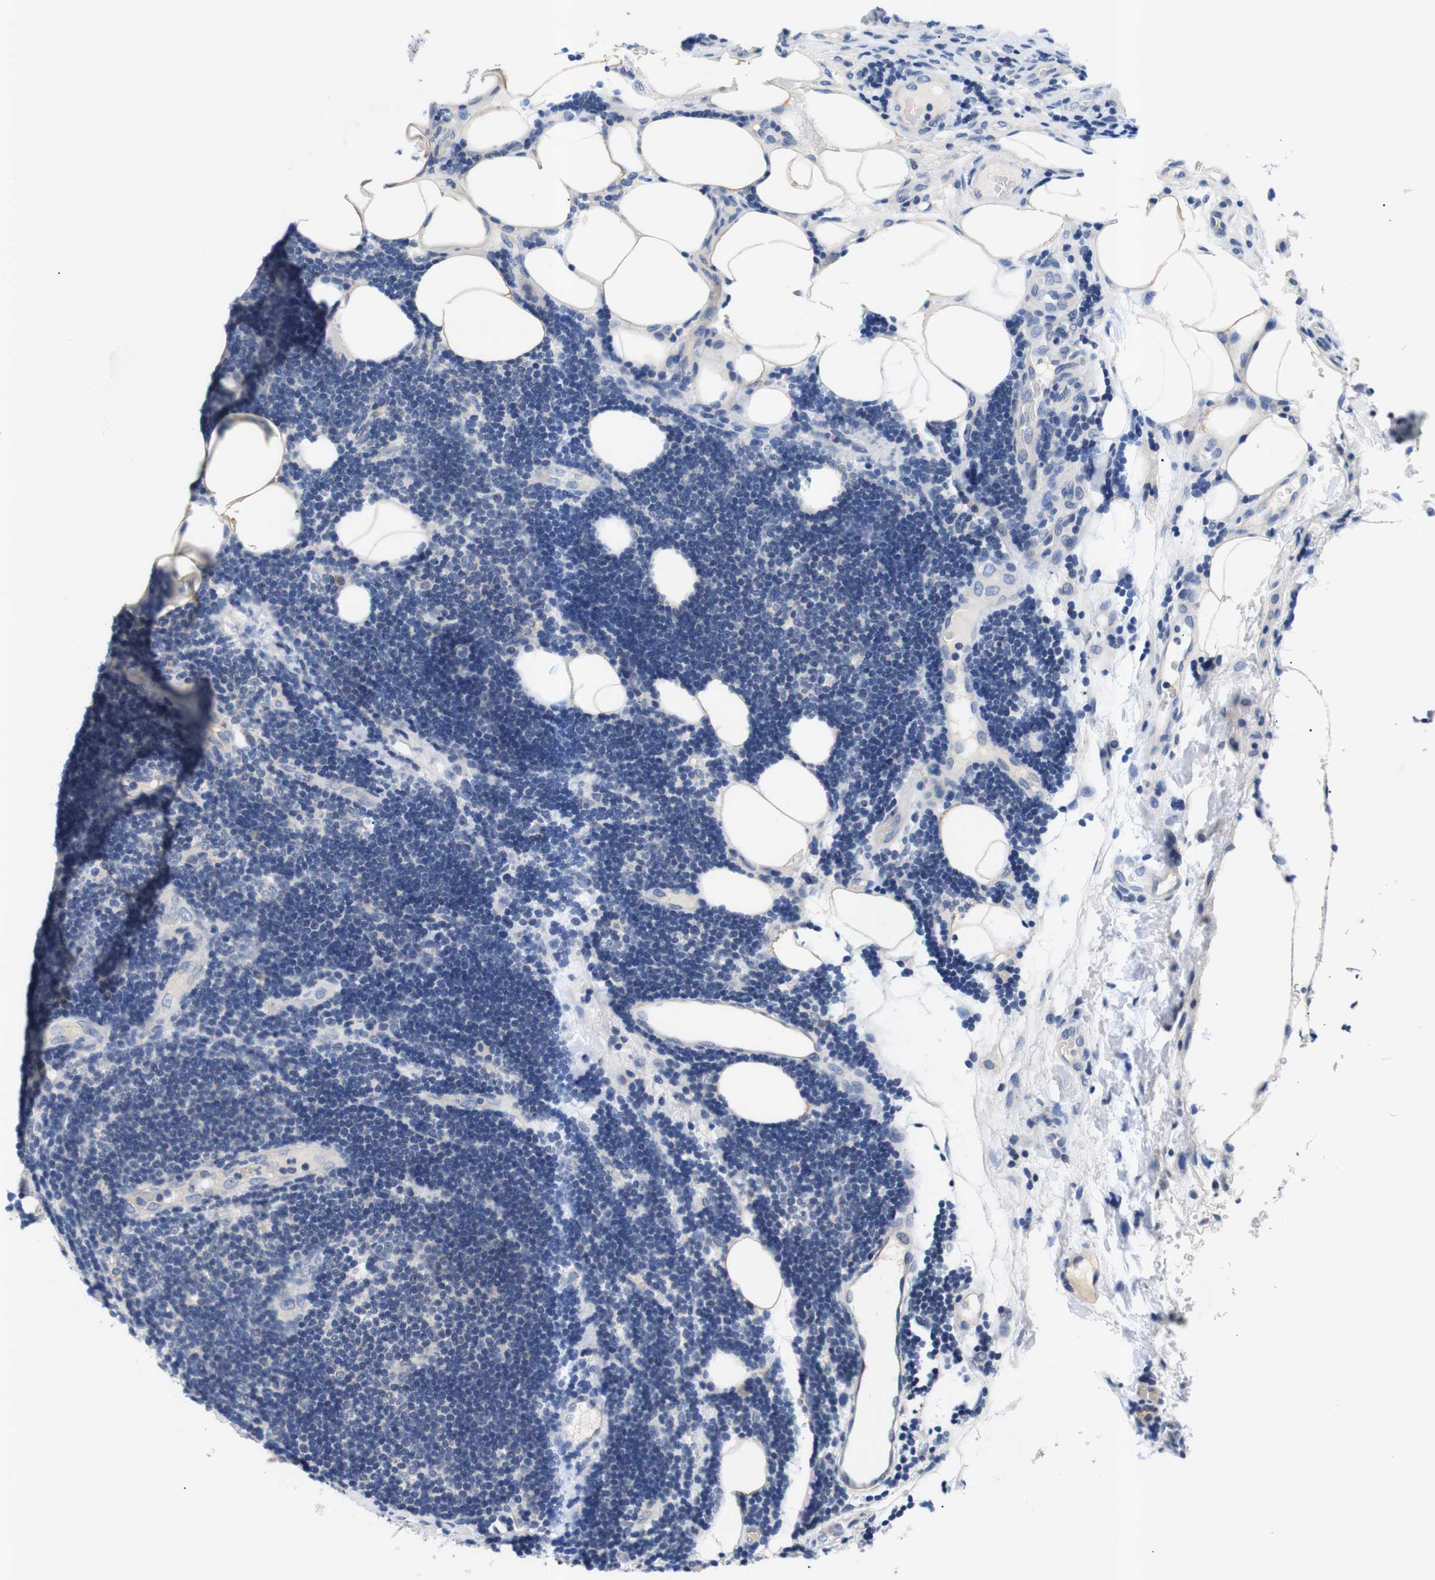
{"staining": {"intensity": "negative", "quantity": "none", "location": "none"}, "tissue": "lymphoma", "cell_type": "Tumor cells", "image_type": "cancer", "snomed": [{"axis": "morphology", "description": "Malignant lymphoma, non-Hodgkin's type, Low grade"}, {"axis": "topography", "description": "Lymph node"}], "caption": "Immunohistochemical staining of lymphoma shows no significant staining in tumor cells.", "gene": "RIPK1", "patient": {"sex": "male", "age": 83}}